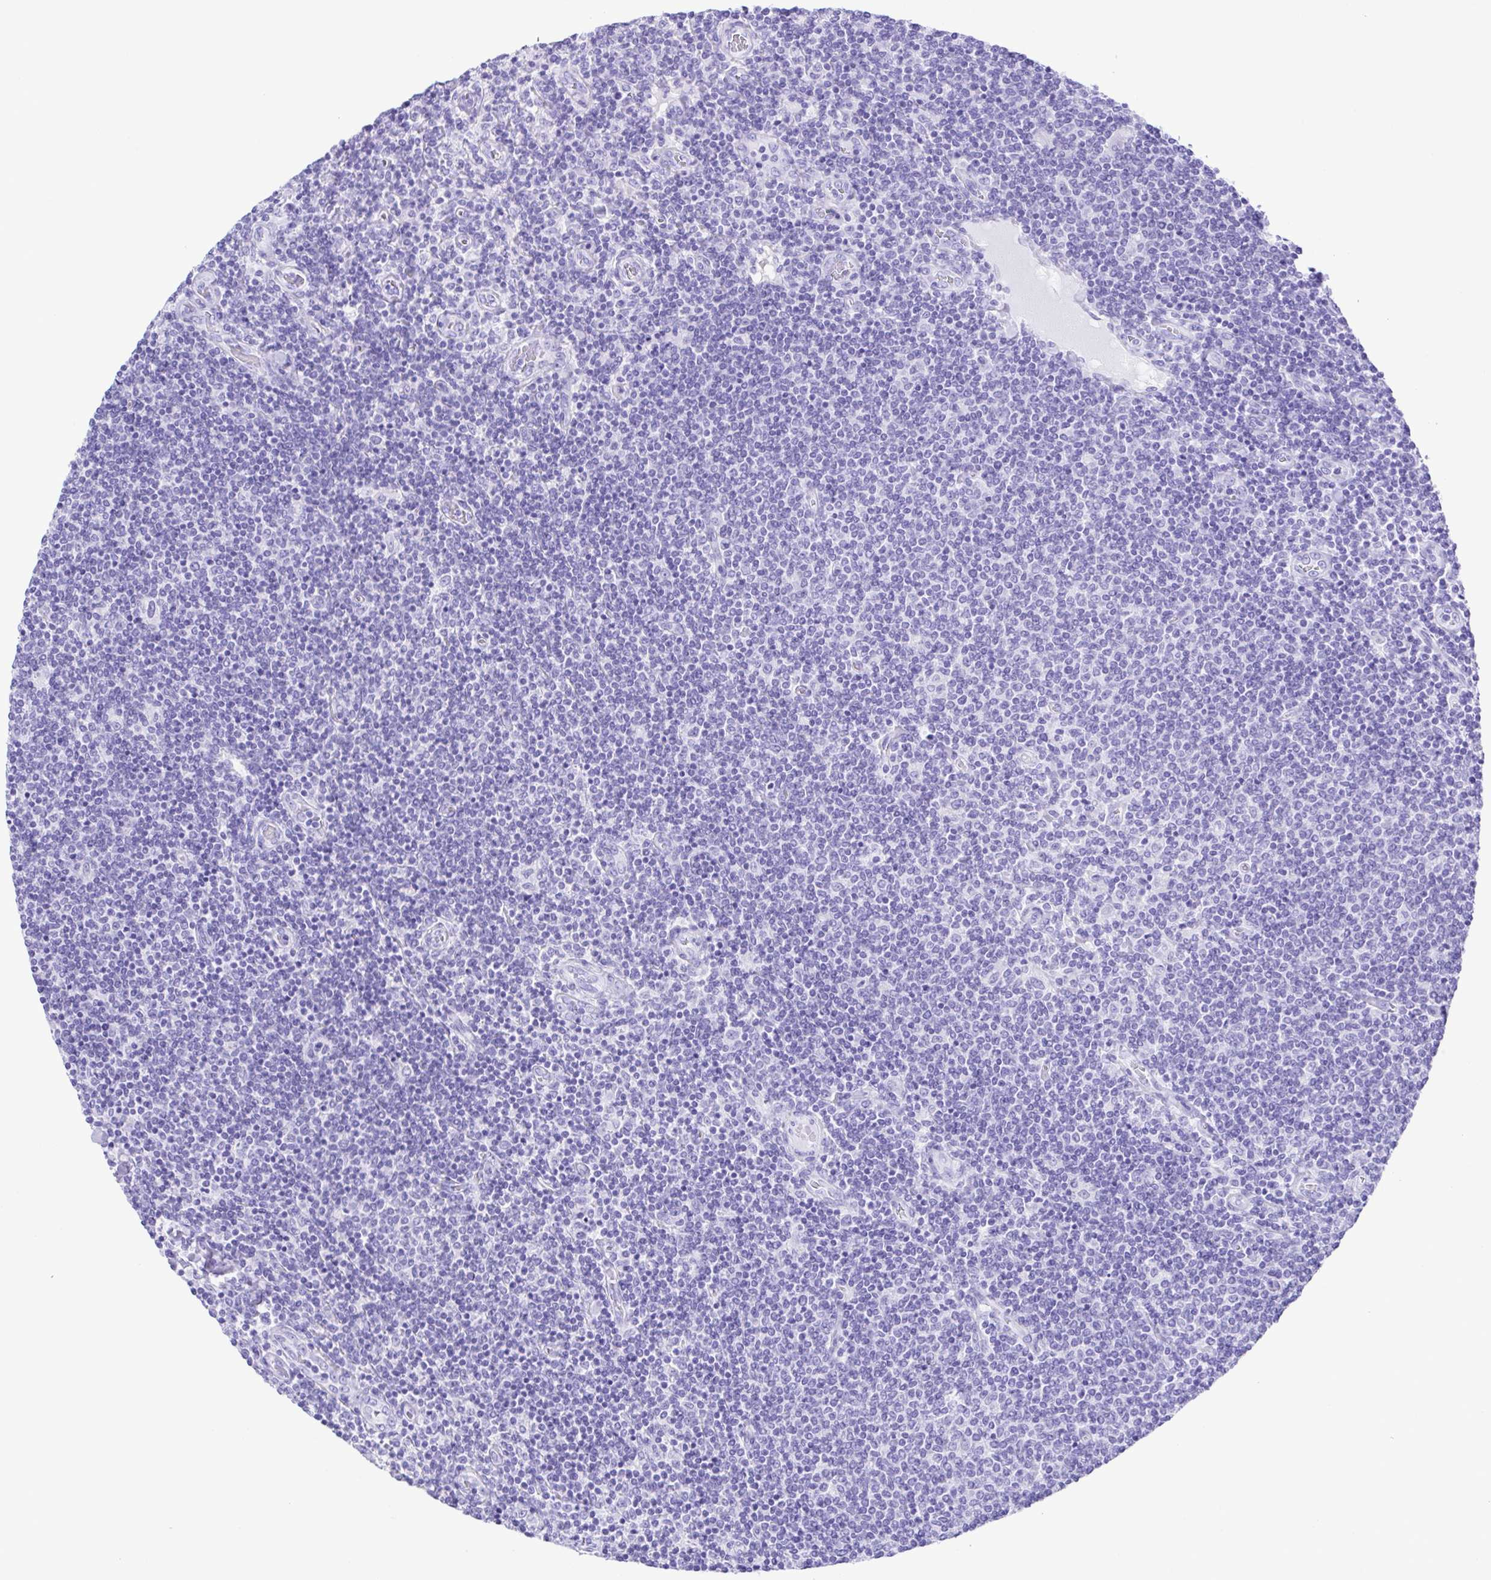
{"staining": {"intensity": "negative", "quantity": "none", "location": "none"}, "tissue": "lymphoma", "cell_type": "Tumor cells", "image_type": "cancer", "snomed": [{"axis": "morphology", "description": "Malignant lymphoma, non-Hodgkin's type, Low grade"}, {"axis": "topography", "description": "Lymph node"}], "caption": "A high-resolution photomicrograph shows IHC staining of malignant lymphoma, non-Hodgkin's type (low-grade), which shows no significant expression in tumor cells. The staining was performed using DAB (3,3'-diaminobenzidine) to visualize the protein expression in brown, while the nuclei were stained in blue with hematoxylin (Magnification: 20x).", "gene": "ERP27", "patient": {"sex": "male", "age": 52}}